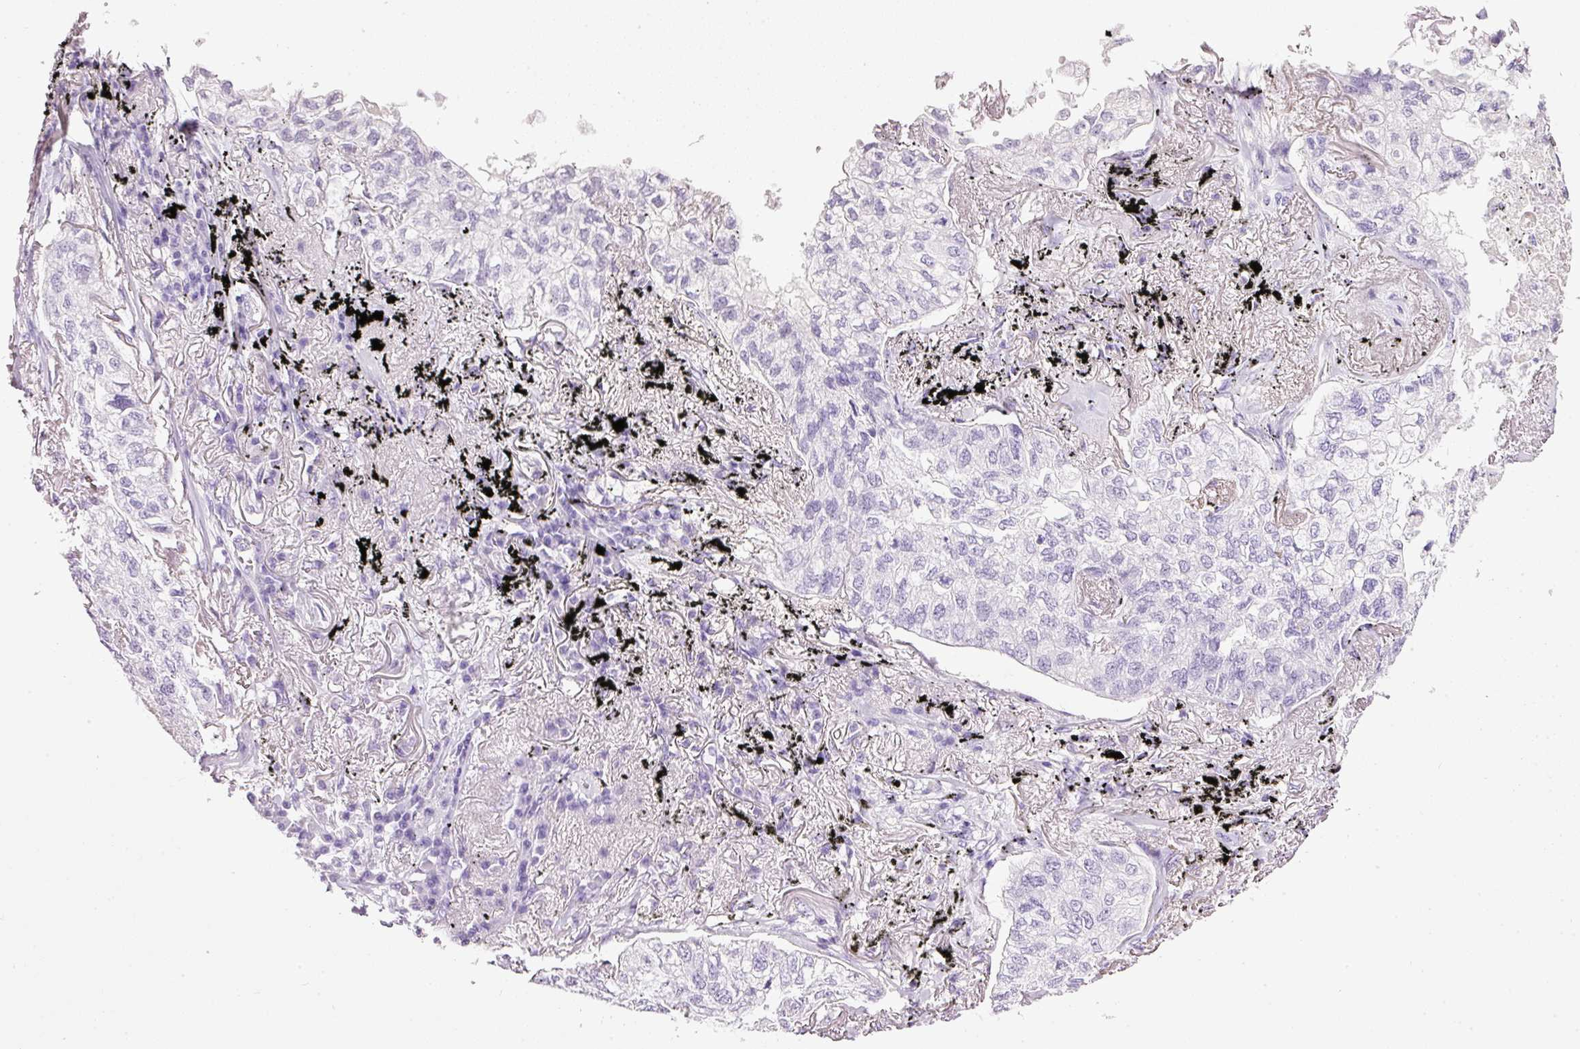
{"staining": {"intensity": "negative", "quantity": "none", "location": "none"}, "tissue": "lung cancer", "cell_type": "Tumor cells", "image_type": "cancer", "snomed": [{"axis": "morphology", "description": "Adenocarcinoma, NOS"}, {"axis": "topography", "description": "Lung"}], "caption": "This is a histopathology image of immunohistochemistry (IHC) staining of lung cancer, which shows no staining in tumor cells.", "gene": "BSND", "patient": {"sex": "male", "age": 65}}